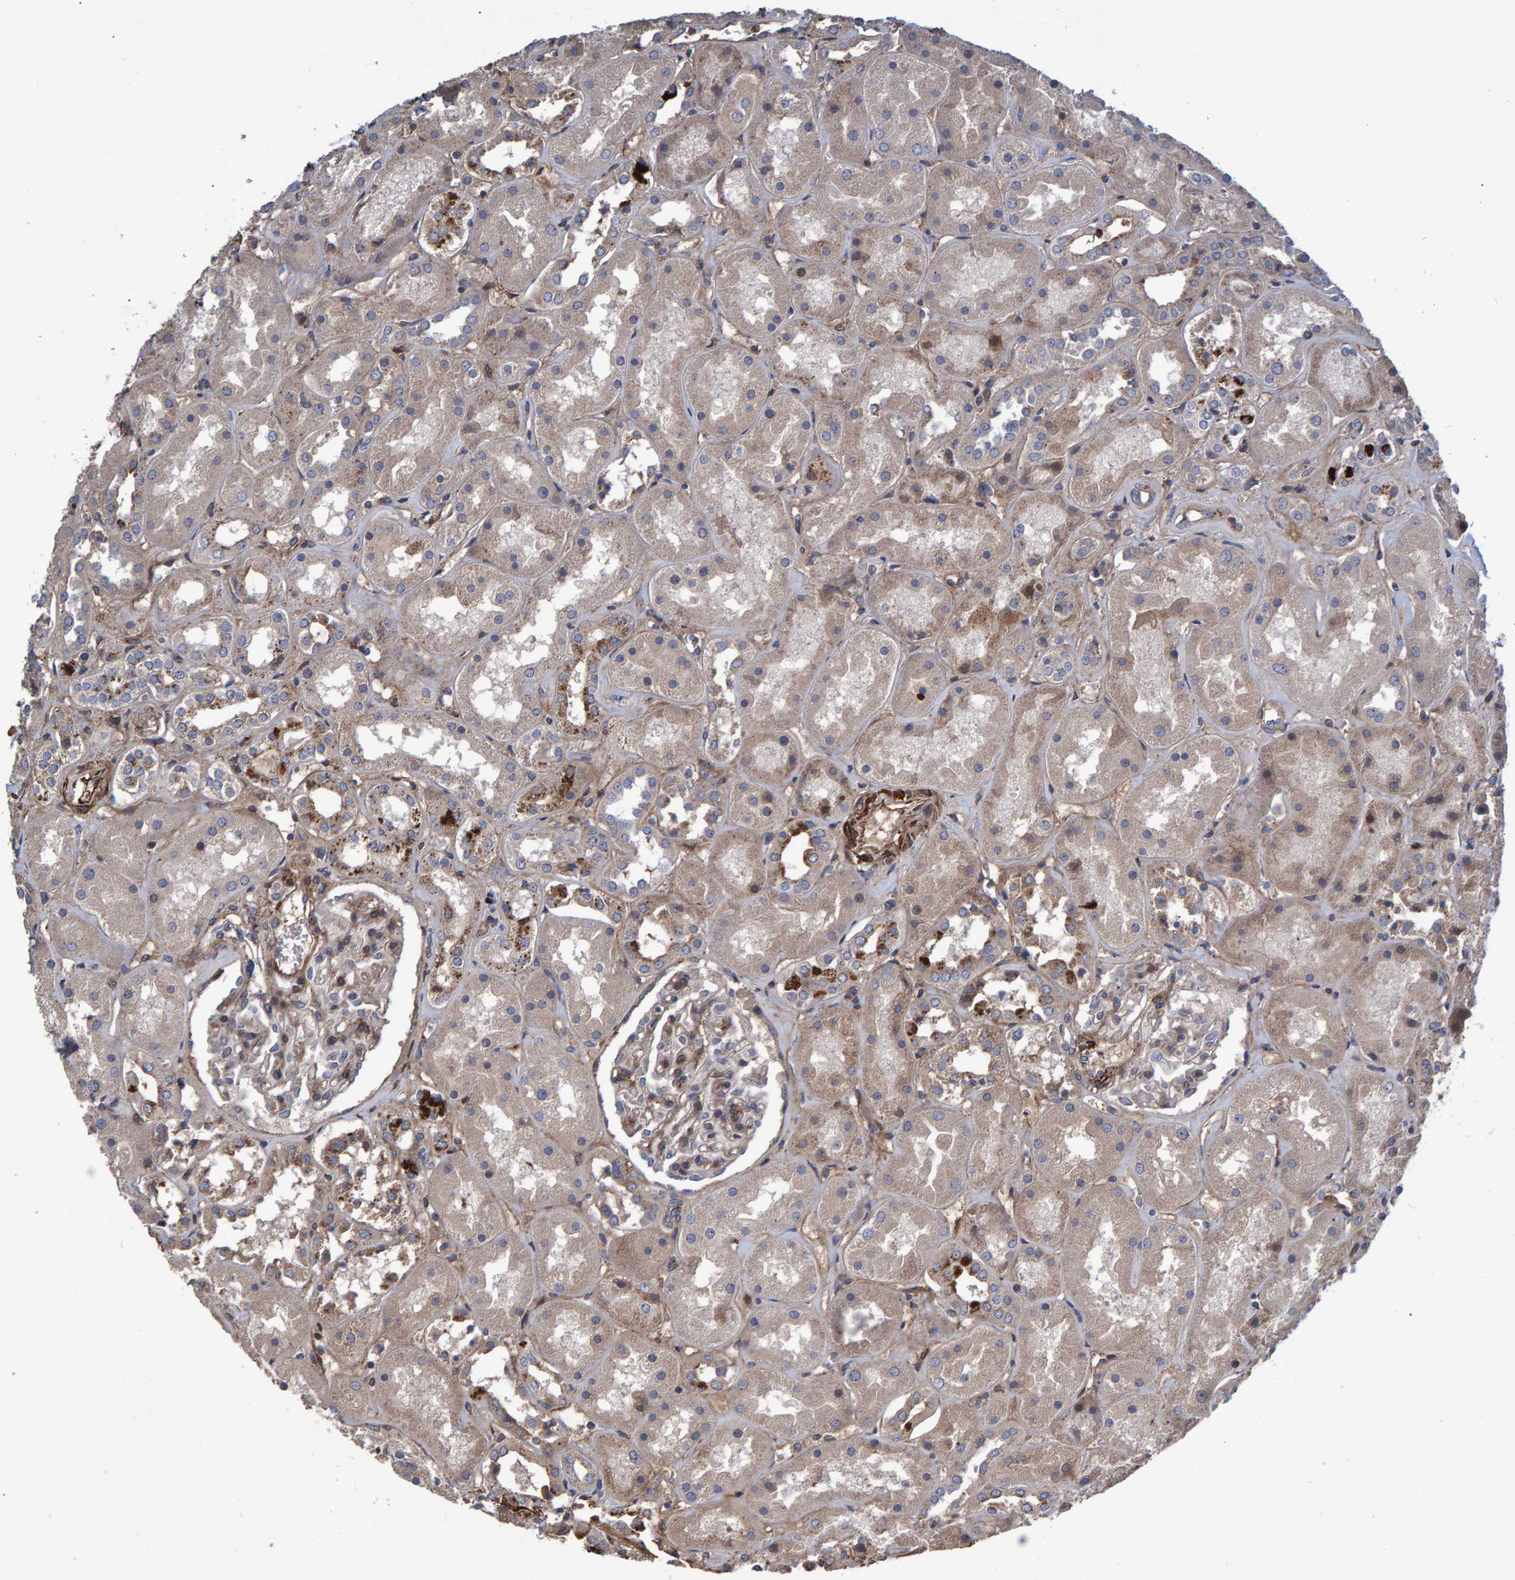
{"staining": {"intensity": "moderate", "quantity": "25%-75%", "location": "cytoplasmic/membranous"}, "tissue": "kidney", "cell_type": "Cells in glomeruli", "image_type": "normal", "snomed": [{"axis": "morphology", "description": "Normal tissue, NOS"}, {"axis": "topography", "description": "Kidney"}], "caption": "Immunohistochemical staining of unremarkable kidney shows medium levels of moderate cytoplasmic/membranous staining in about 25%-75% of cells in glomeruli. (Stains: DAB in brown, nuclei in blue, Microscopy: brightfield microscopy at high magnification).", "gene": "SLIT2", "patient": {"sex": "male", "age": 70}}